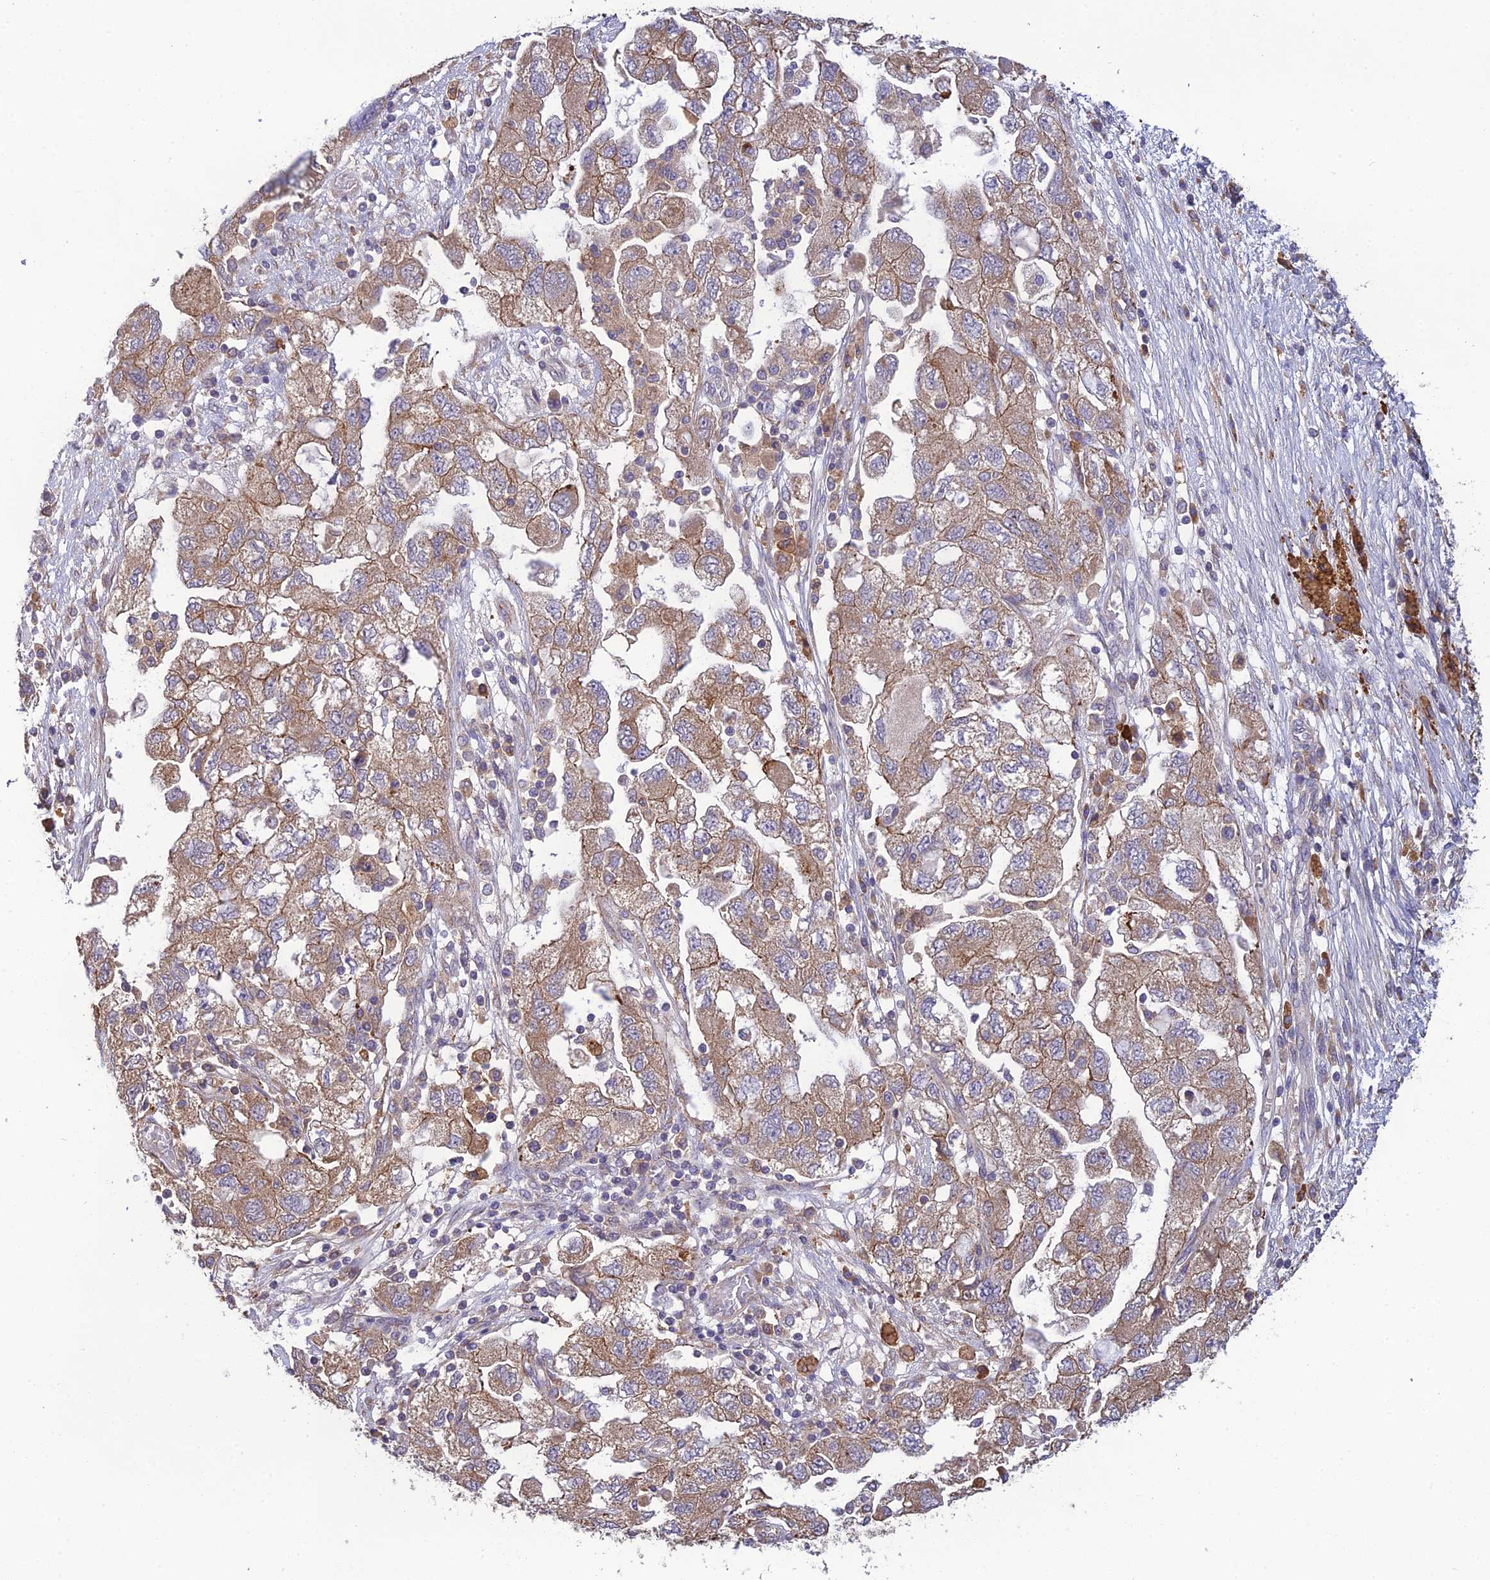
{"staining": {"intensity": "moderate", "quantity": ">75%", "location": "cytoplasmic/membranous"}, "tissue": "ovarian cancer", "cell_type": "Tumor cells", "image_type": "cancer", "snomed": [{"axis": "morphology", "description": "Carcinoma, NOS"}, {"axis": "morphology", "description": "Cystadenocarcinoma, serous, NOS"}, {"axis": "topography", "description": "Ovary"}], "caption": "DAB immunohistochemical staining of human ovarian cancer (serous cystadenocarcinoma) displays moderate cytoplasmic/membranous protein positivity in approximately >75% of tumor cells.", "gene": "MRNIP", "patient": {"sex": "female", "age": 69}}